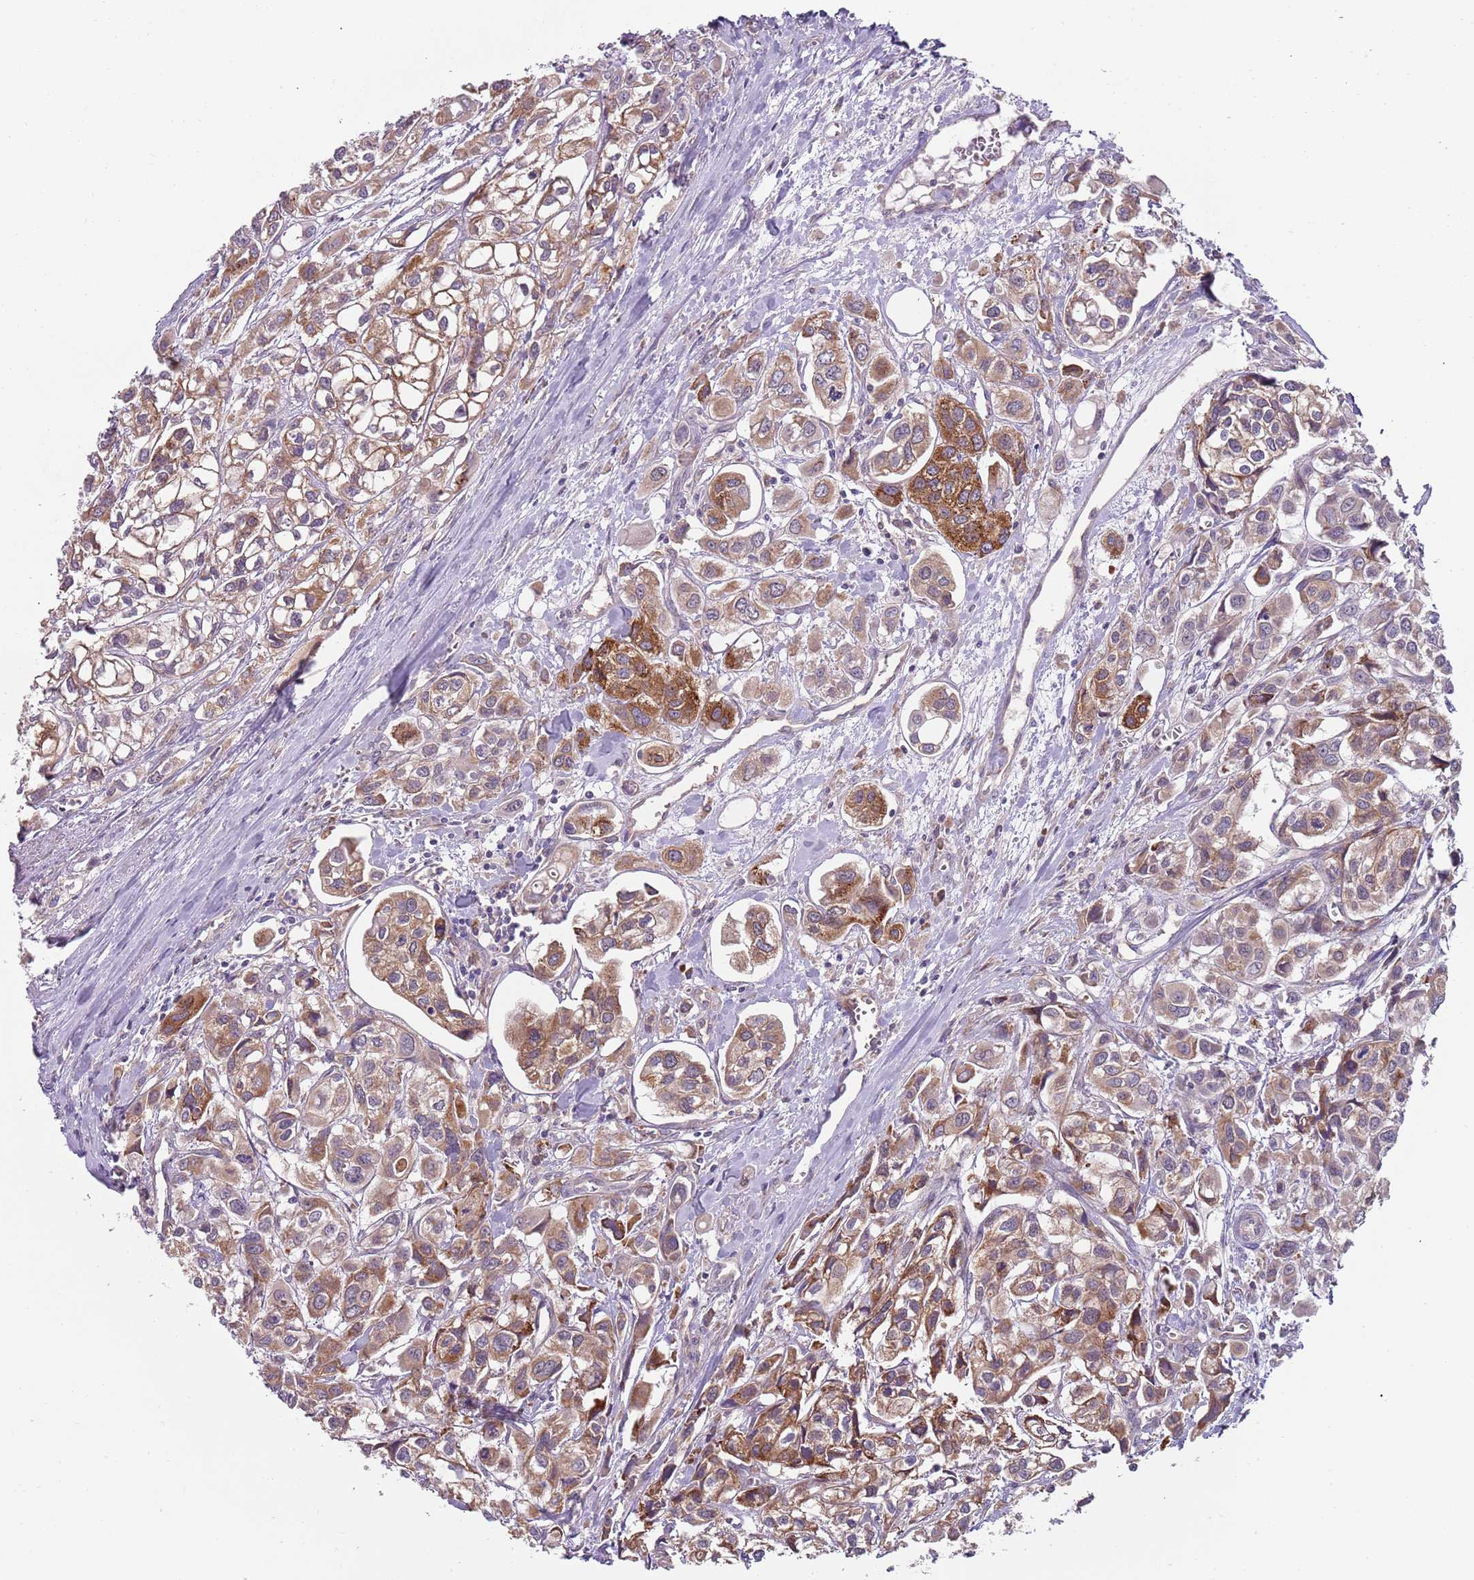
{"staining": {"intensity": "moderate", "quantity": ">75%", "location": "cytoplasmic/membranous"}, "tissue": "urothelial cancer", "cell_type": "Tumor cells", "image_type": "cancer", "snomed": [{"axis": "morphology", "description": "Urothelial carcinoma, High grade"}, {"axis": "topography", "description": "Urinary bladder"}], "caption": "About >75% of tumor cells in urothelial cancer reveal moderate cytoplasmic/membranous protein expression as visualized by brown immunohistochemical staining.", "gene": "VWCE", "patient": {"sex": "male", "age": 67}}